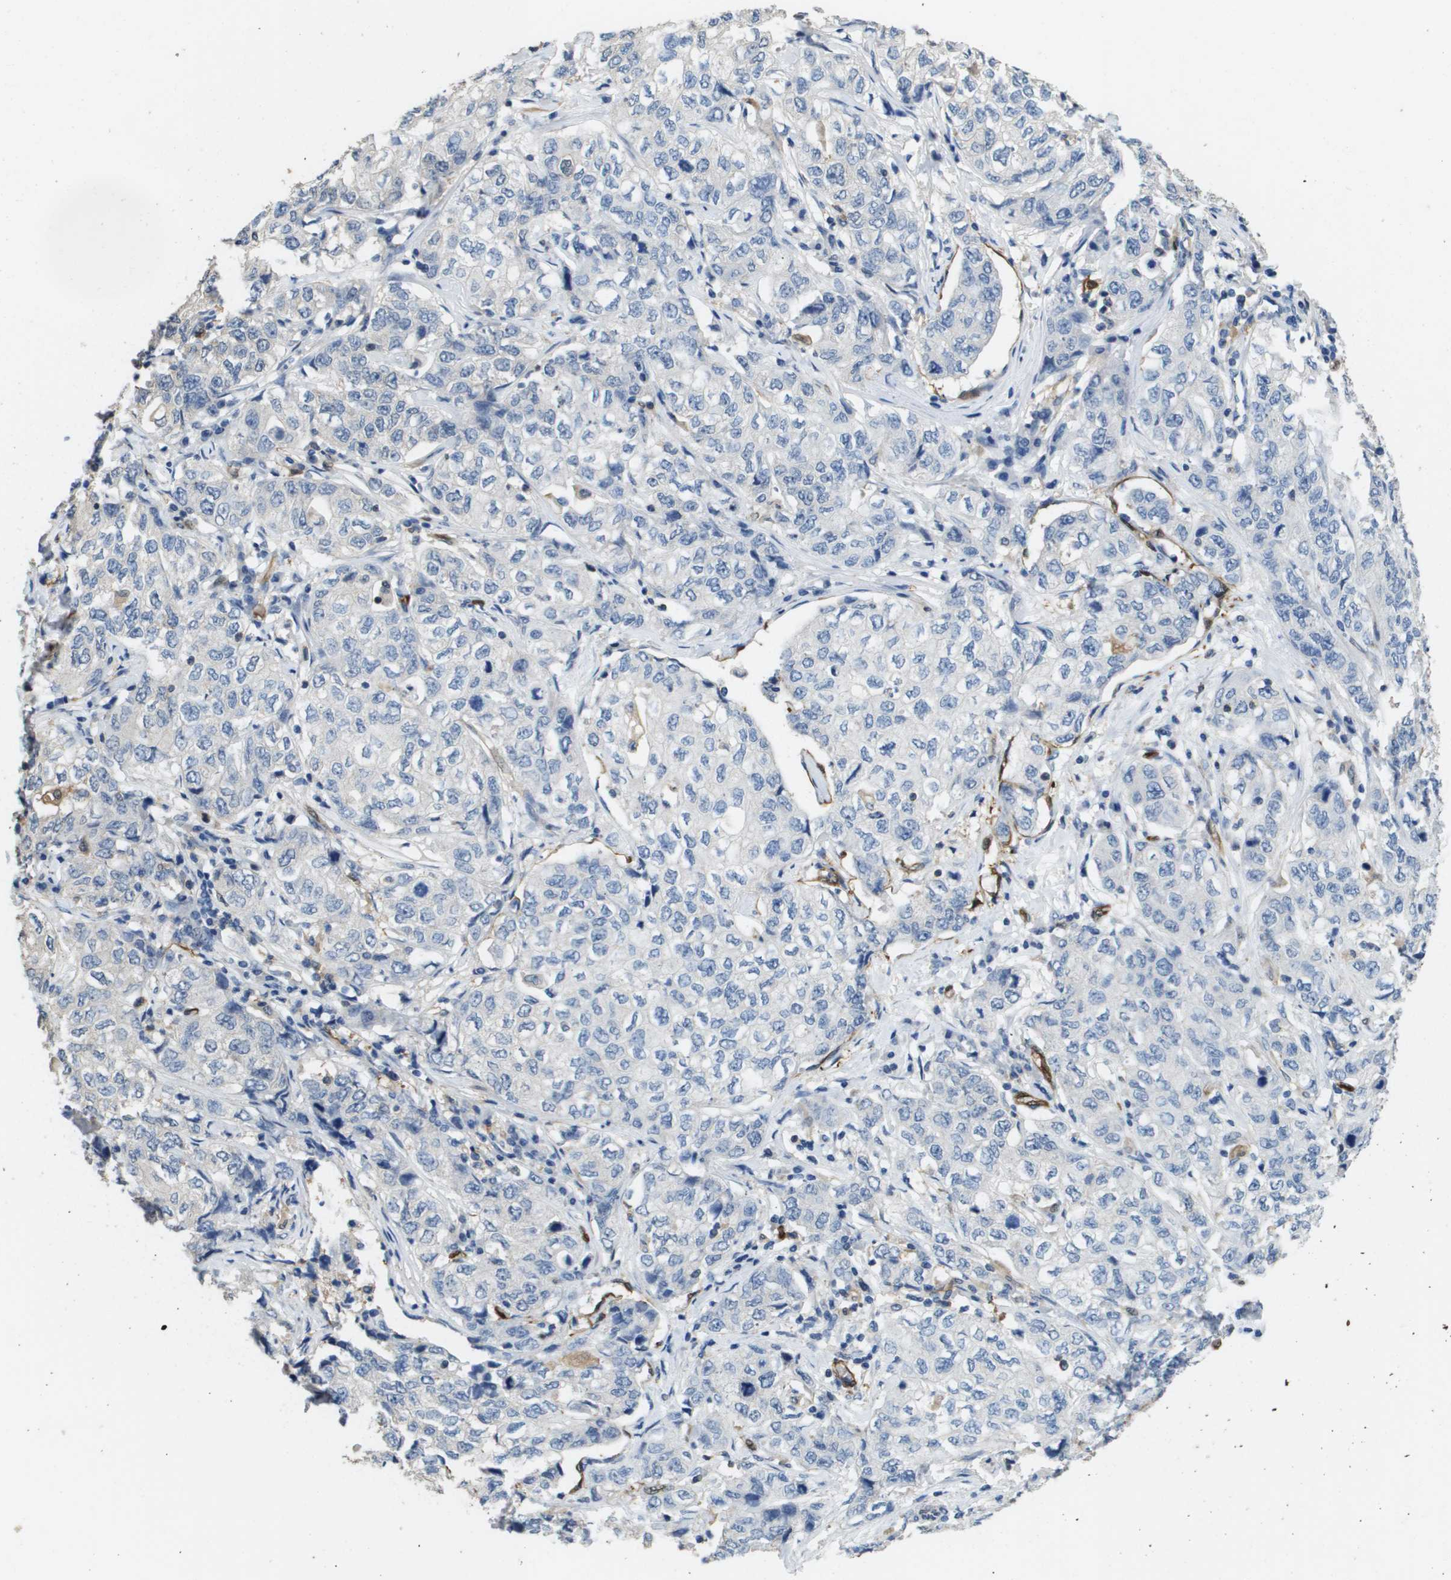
{"staining": {"intensity": "negative", "quantity": "none", "location": "none"}, "tissue": "stomach cancer", "cell_type": "Tumor cells", "image_type": "cancer", "snomed": [{"axis": "morphology", "description": "Adenocarcinoma, NOS"}, {"axis": "topography", "description": "Stomach"}], "caption": "This is a photomicrograph of IHC staining of adenocarcinoma (stomach), which shows no positivity in tumor cells. (Brightfield microscopy of DAB immunohistochemistry (IHC) at high magnification).", "gene": "FABP5", "patient": {"sex": "male", "age": 48}}